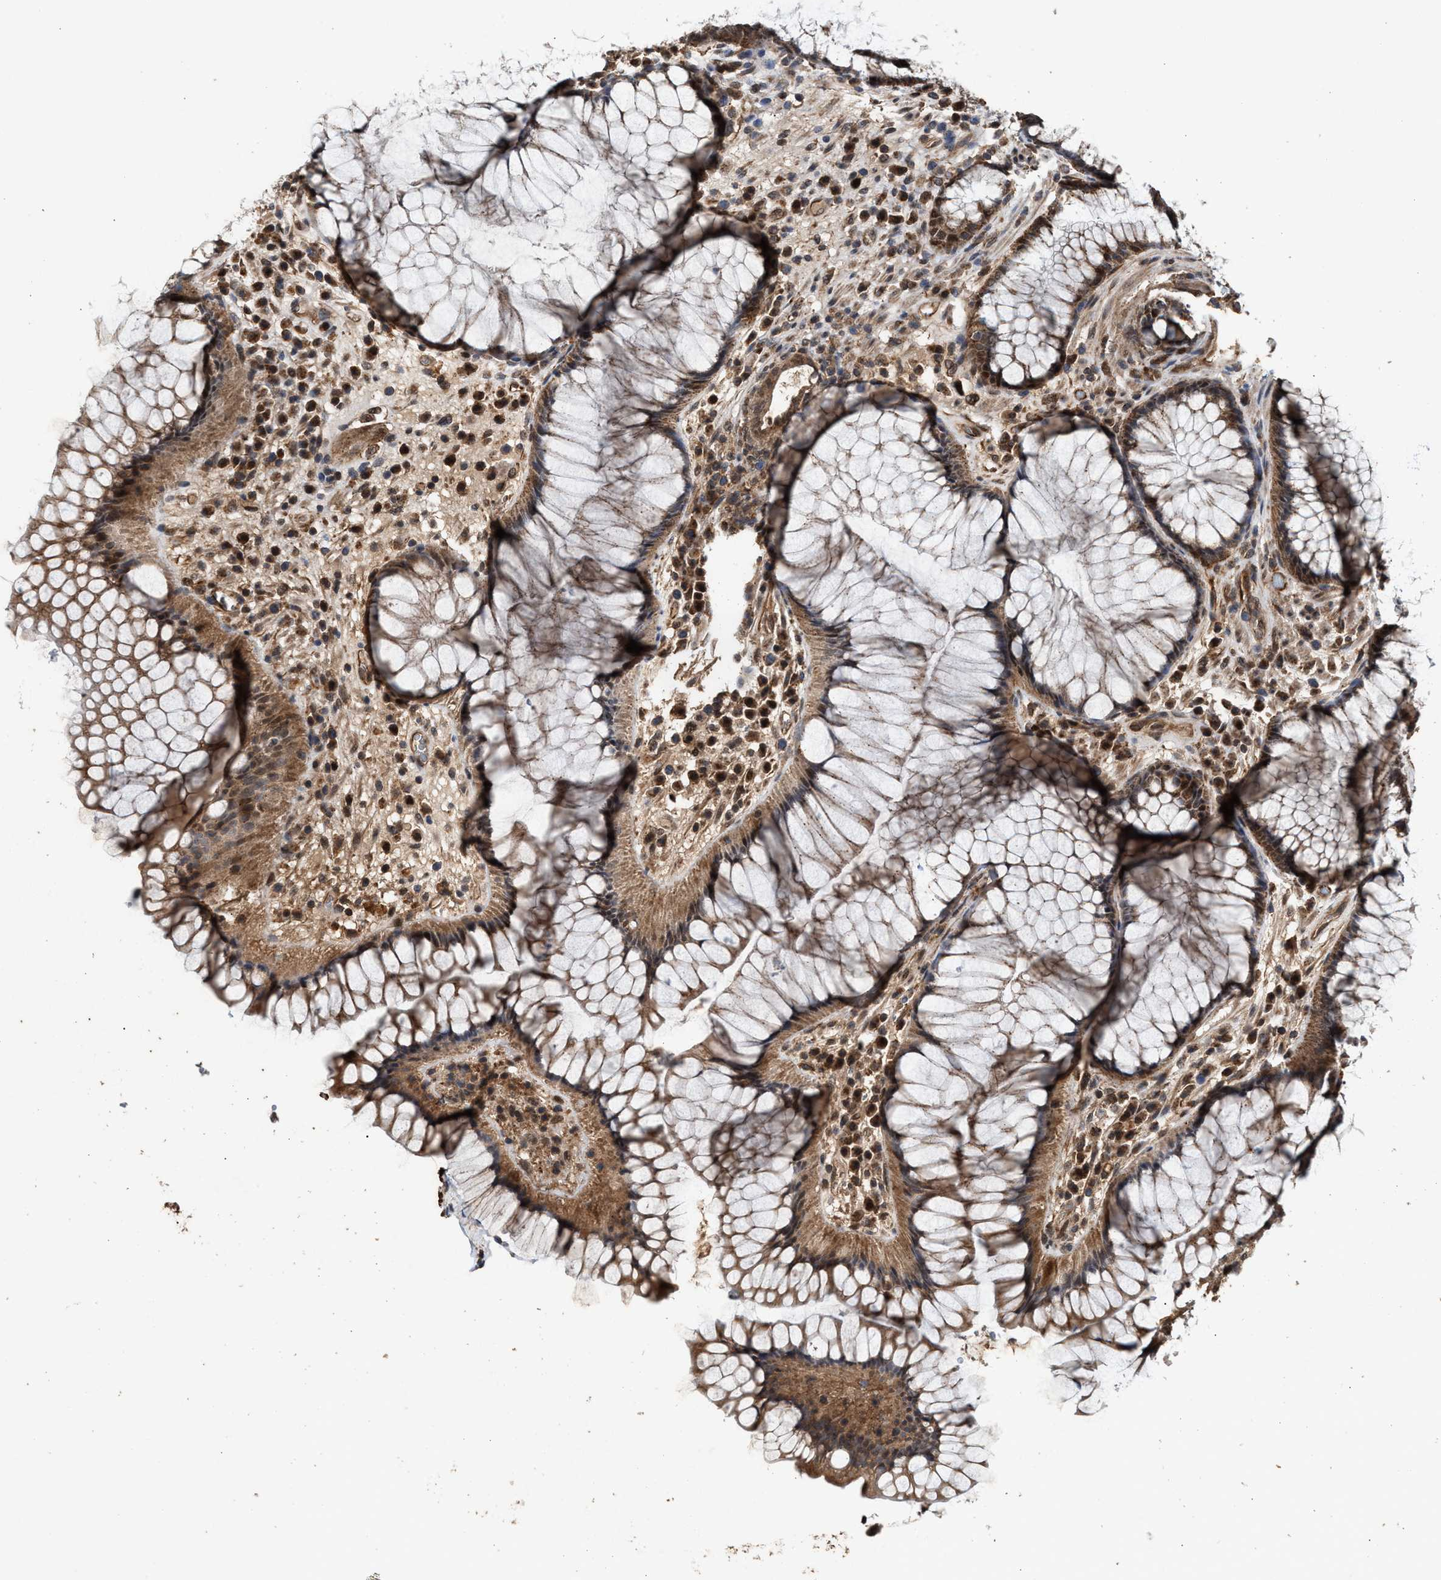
{"staining": {"intensity": "moderate", "quantity": ">75%", "location": "cytoplasmic/membranous"}, "tissue": "rectum", "cell_type": "Glandular cells", "image_type": "normal", "snomed": [{"axis": "morphology", "description": "Normal tissue, NOS"}, {"axis": "topography", "description": "Rectum"}], "caption": "Protein analysis of unremarkable rectum displays moderate cytoplasmic/membranous expression in about >75% of glandular cells.", "gene": "ZNHIT6", "patient": {"sex": "male", "age": 51}}